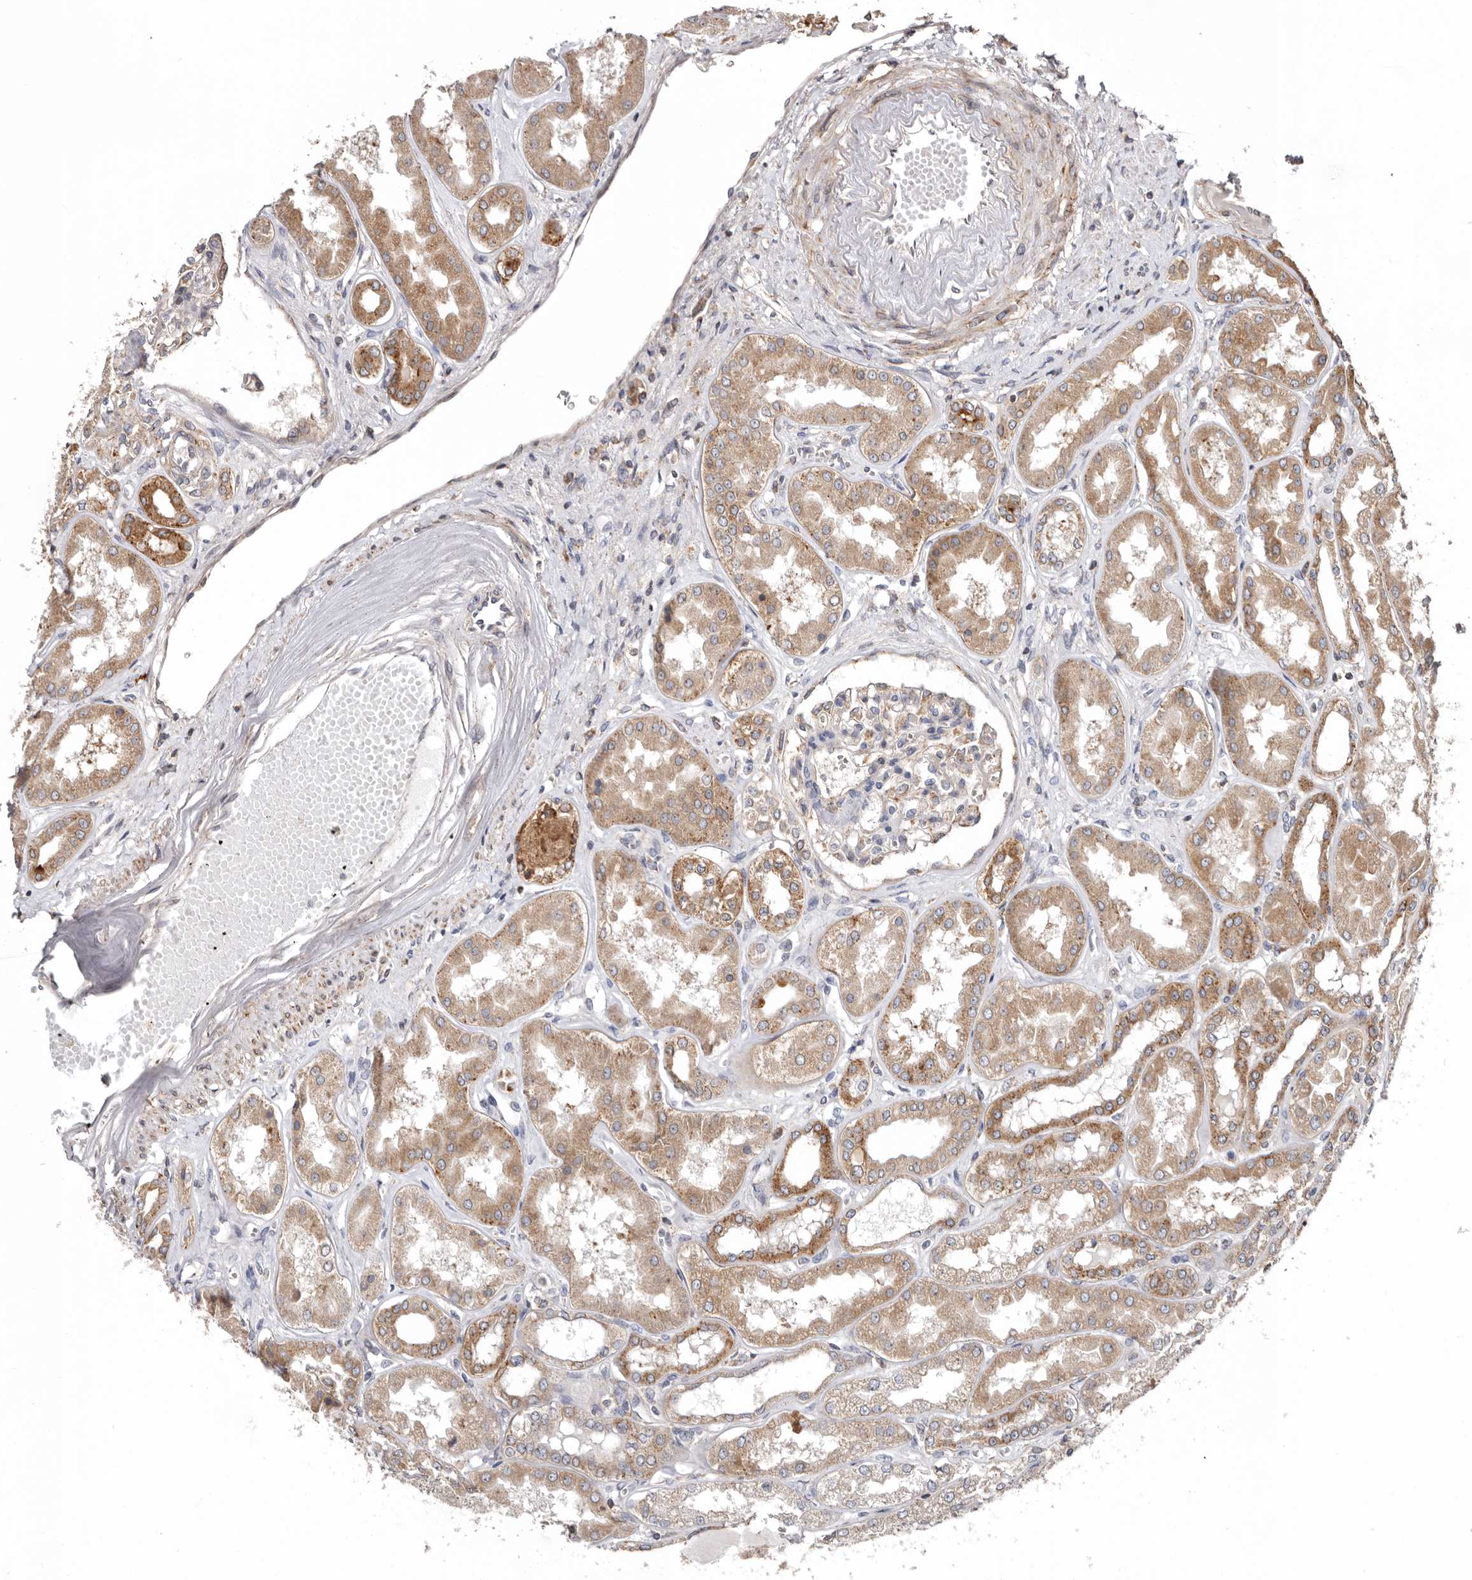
{"staining": {"intensity": "weak", "quantity": "<25%", "location": "cytoplasmic/membranous"}, "tissue": "kidney", "cell_type": "Cells in glomeruli", "image_type": "normal", "snomed": [{"axis": "morphology", "description": "Normal tissue, NOS"}, {"axis": "topography", "description": "Kidney"}], "caption": "IHC micrograph of benign human kidney stained for a protein (brown), which reveals no staining in cells in glomeruli.", "gene": "TMUB1", "patient": {"sex": "female", "age": 56}}